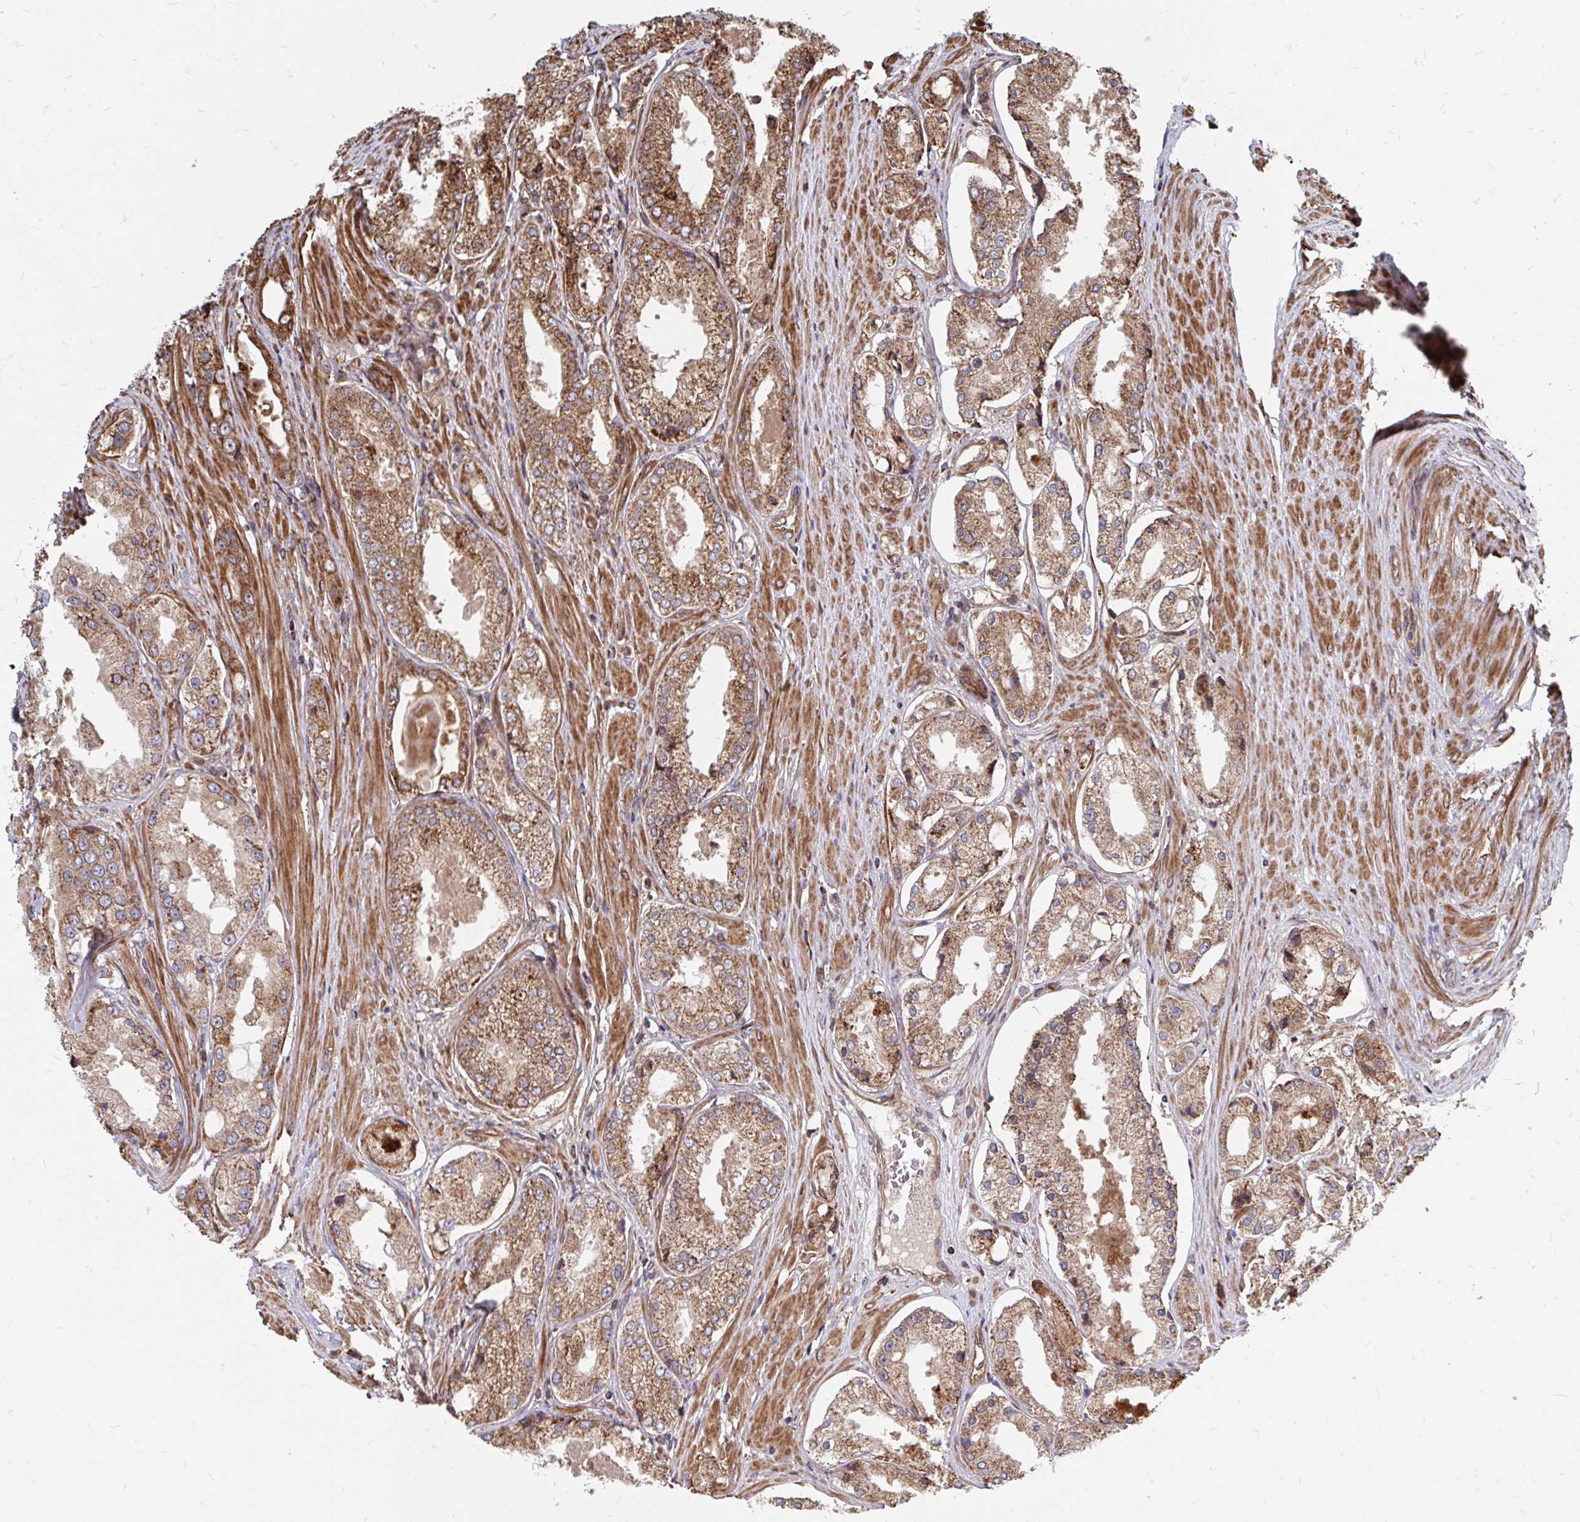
{"staining": {"intensity": "moderate", "quantity": ">75%", "location": "cytoplasmic/membranous"}, "tissue": "prostate cancer", "cell_type": "Tumor cells", "image_type": "cancer", "snomed": [{"axis": "morphology", "description": "Adenocarcinoma, Low grade"}, {"axis": "topography", "description": "Prostate"}], "caption": "There is medium levels of moderate cytoplasmic/membranous positivity in tumor cells of low-grade adenocarcinoma (prostate), as demonstrated by immunohistochemical staining (brown color).", "gene": "FAM89A", "patient": {"sex": "male", "age": 68}}